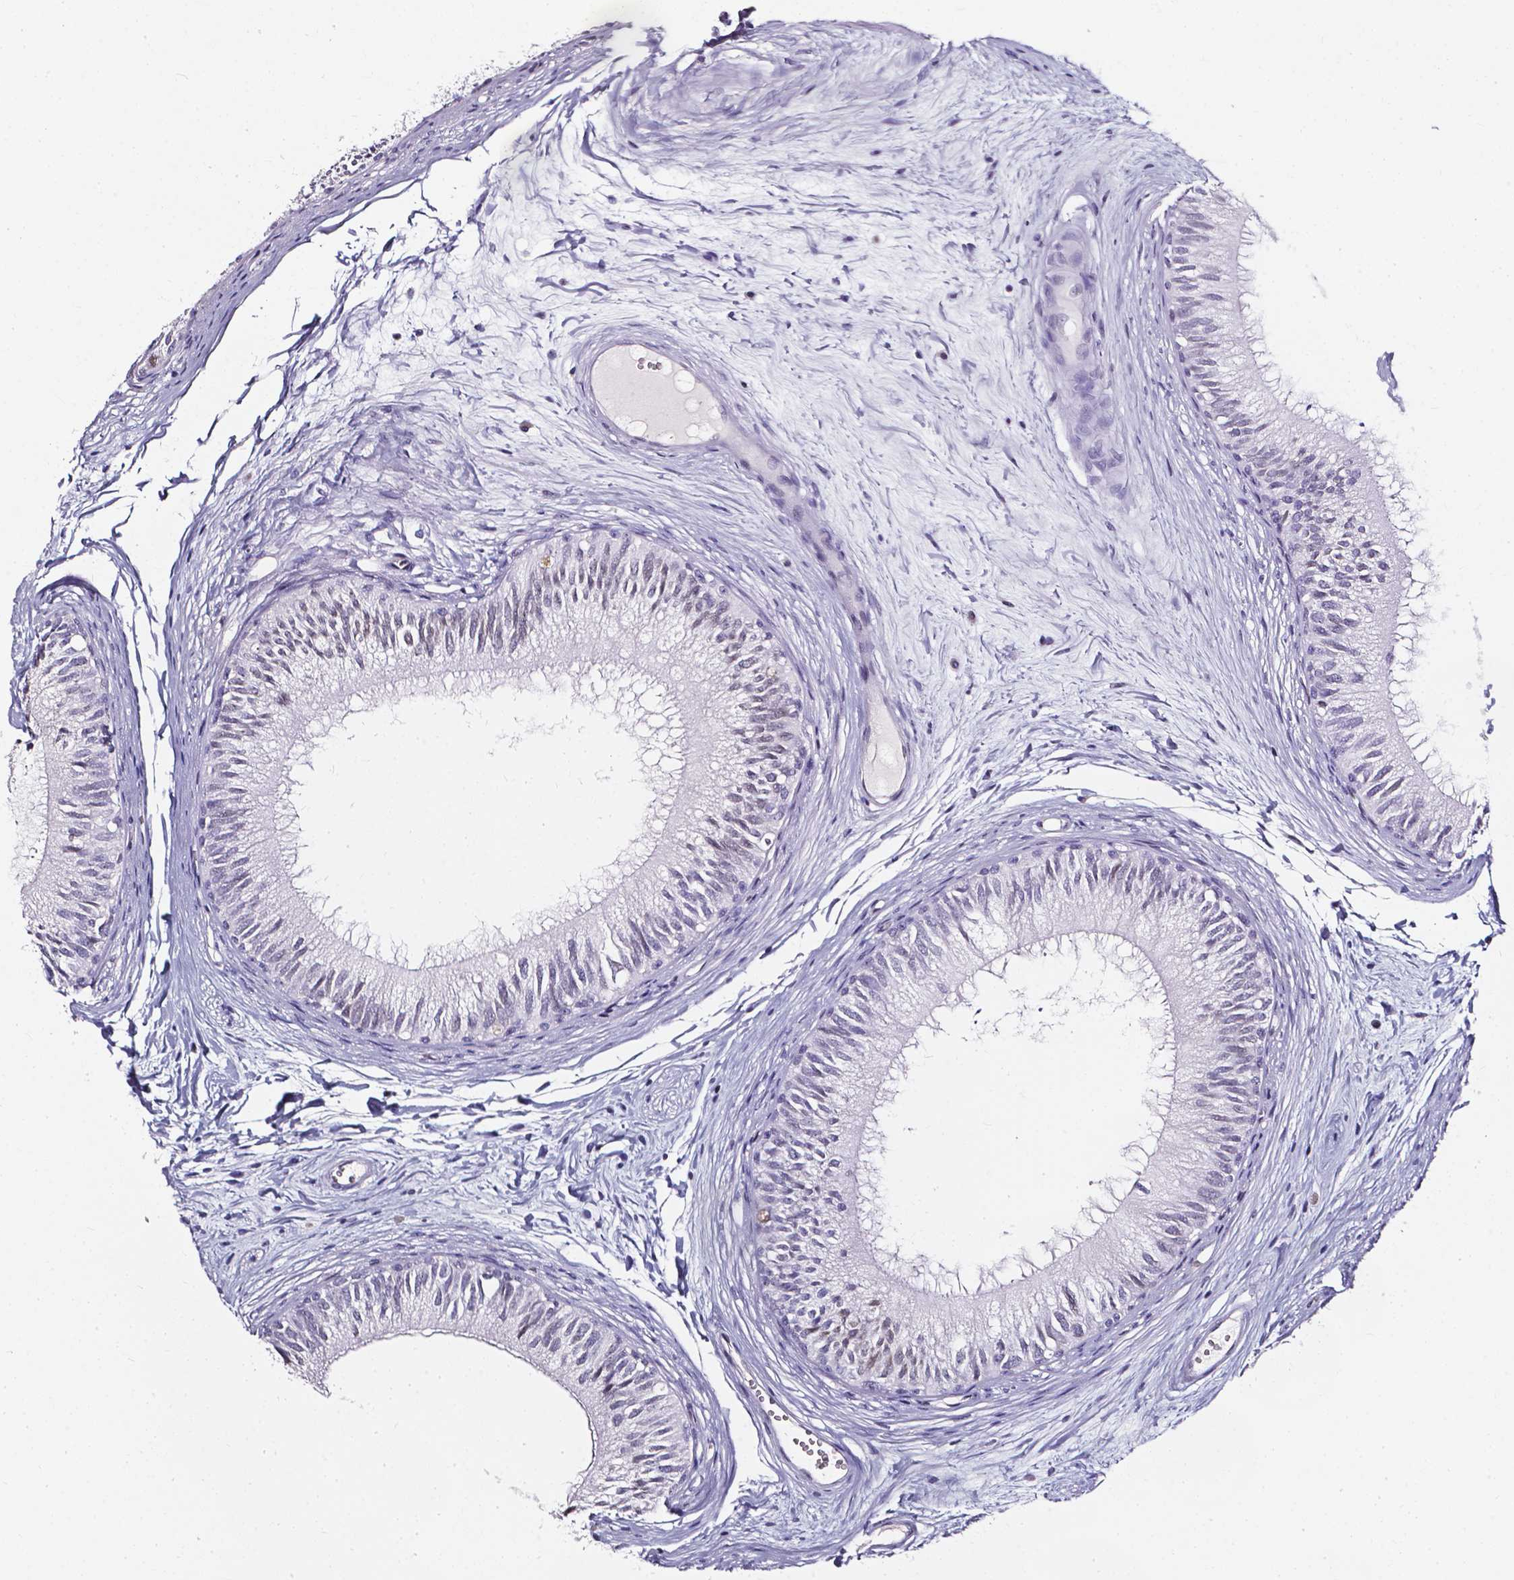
{"staining": {"intensity": "negative", "quantity": "none", "location": "none"}, "tissue": "epididymis", "cell_type": "Glandular cells", "image_type": "normal", "snomed": [{"axis": "morphology", "description": "Normal tissue, NOS"}, {"axis": "topography", "description": "Epididymis"}], "caption": "Immunohistochemistry histopathology image of benign human epididymis stained for a protein (brown), which demonstrates no expression in glandular cells. The staining was performed using DAB to visualize the protein expression in brown, while the nuclei were stained in blue with hematoxylin (Magnification: 20x).", "gene": "AKR1B10", "patient": {"sex": "male", "age": 29}}